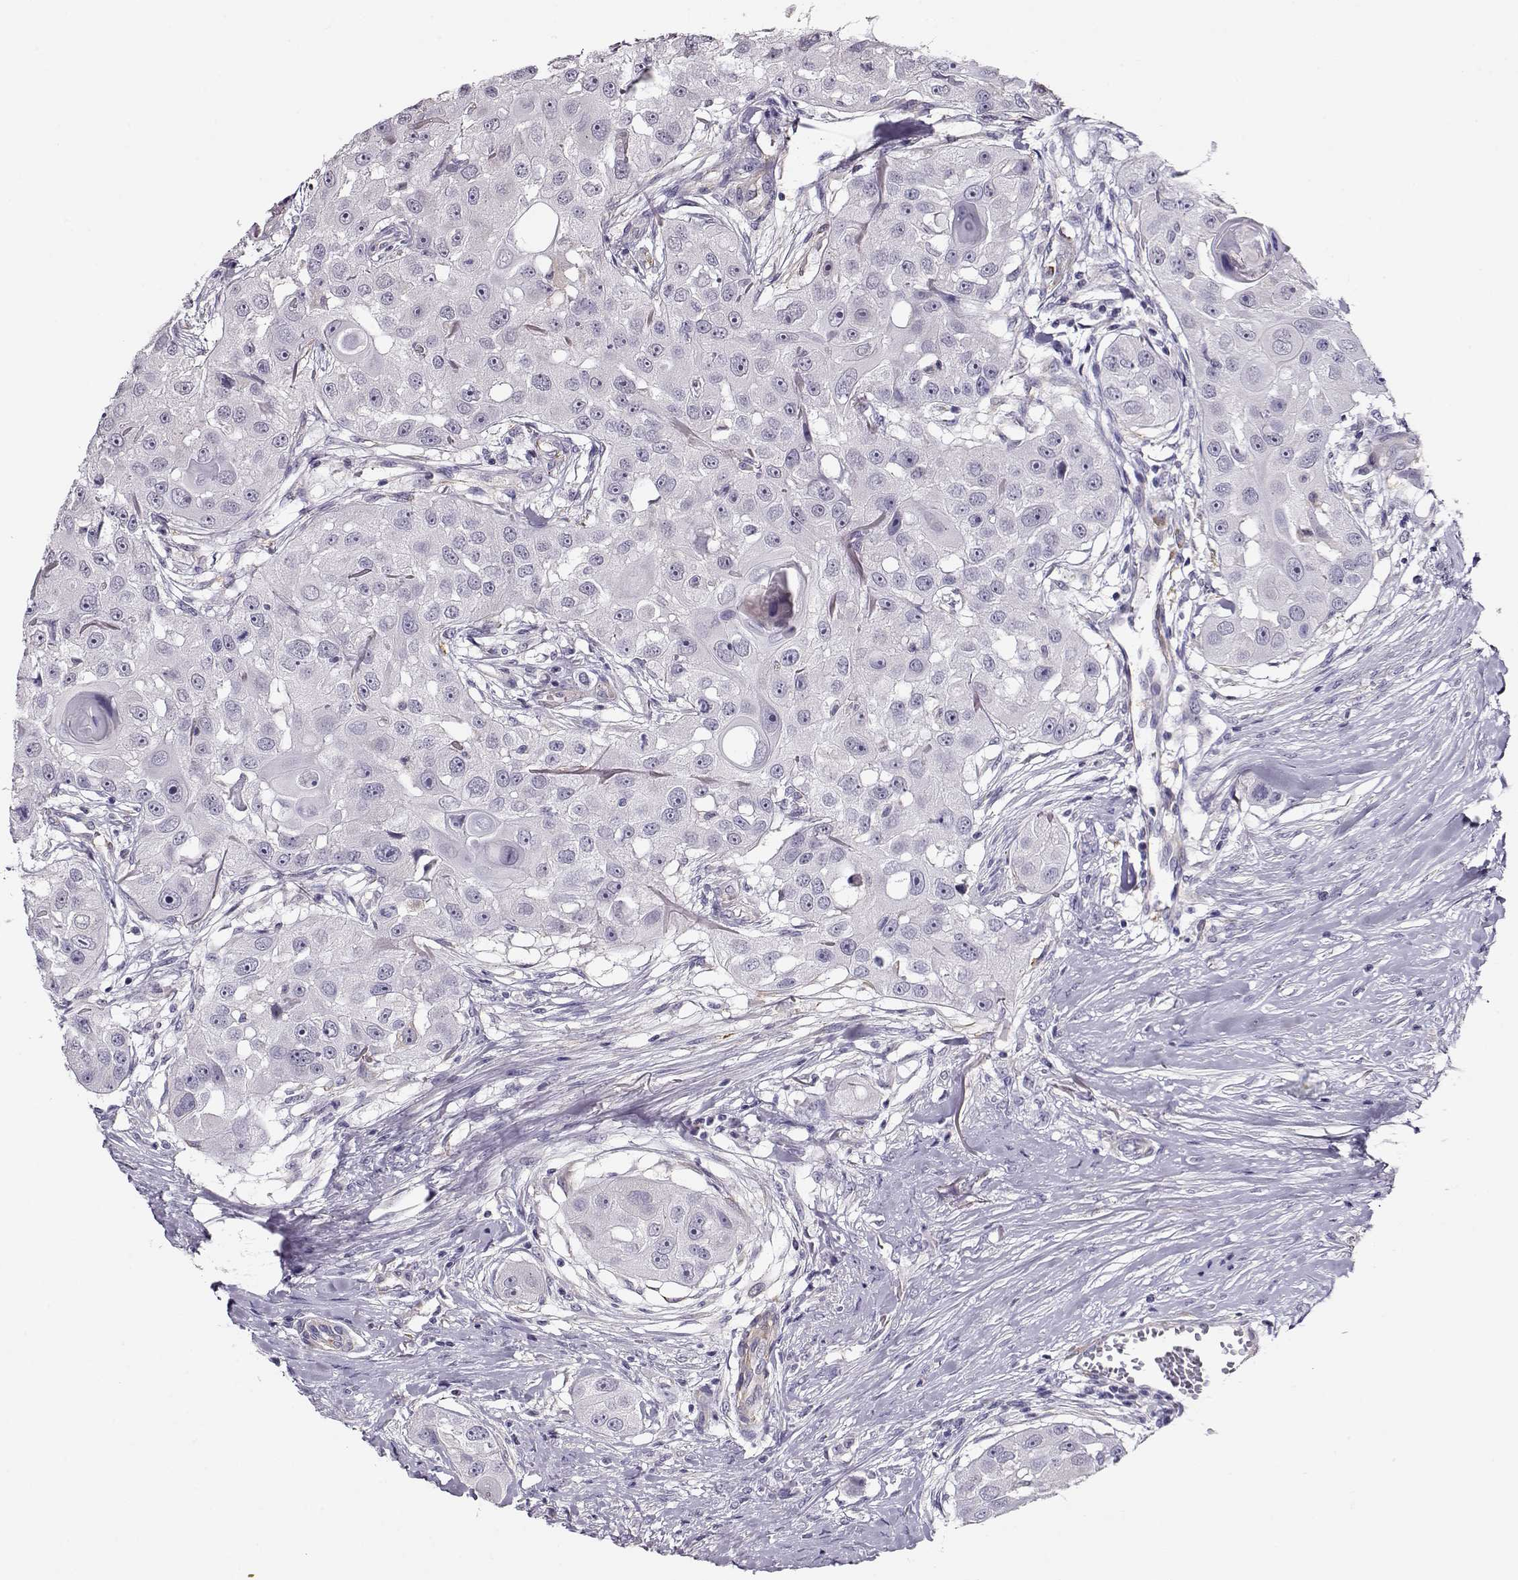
{"staining": {"intensity": "negative", "quantity": "none", "location": "none"}, "tissue": "head and neck cancer", "cell_type": "Tumor cells", "image_type": "cancer", "snomed": [{"axis": "morphology", "description": "Squamous cell carcinoma, NOS"}, {"axis": "topography", "description": "Head-Neck"}], "caption": "Histopathology image shows no protein staining in tumor cells of head and neck cancer tissue.", "gene": "RBM44", "patient": {"sex": "male", "age": 51}}